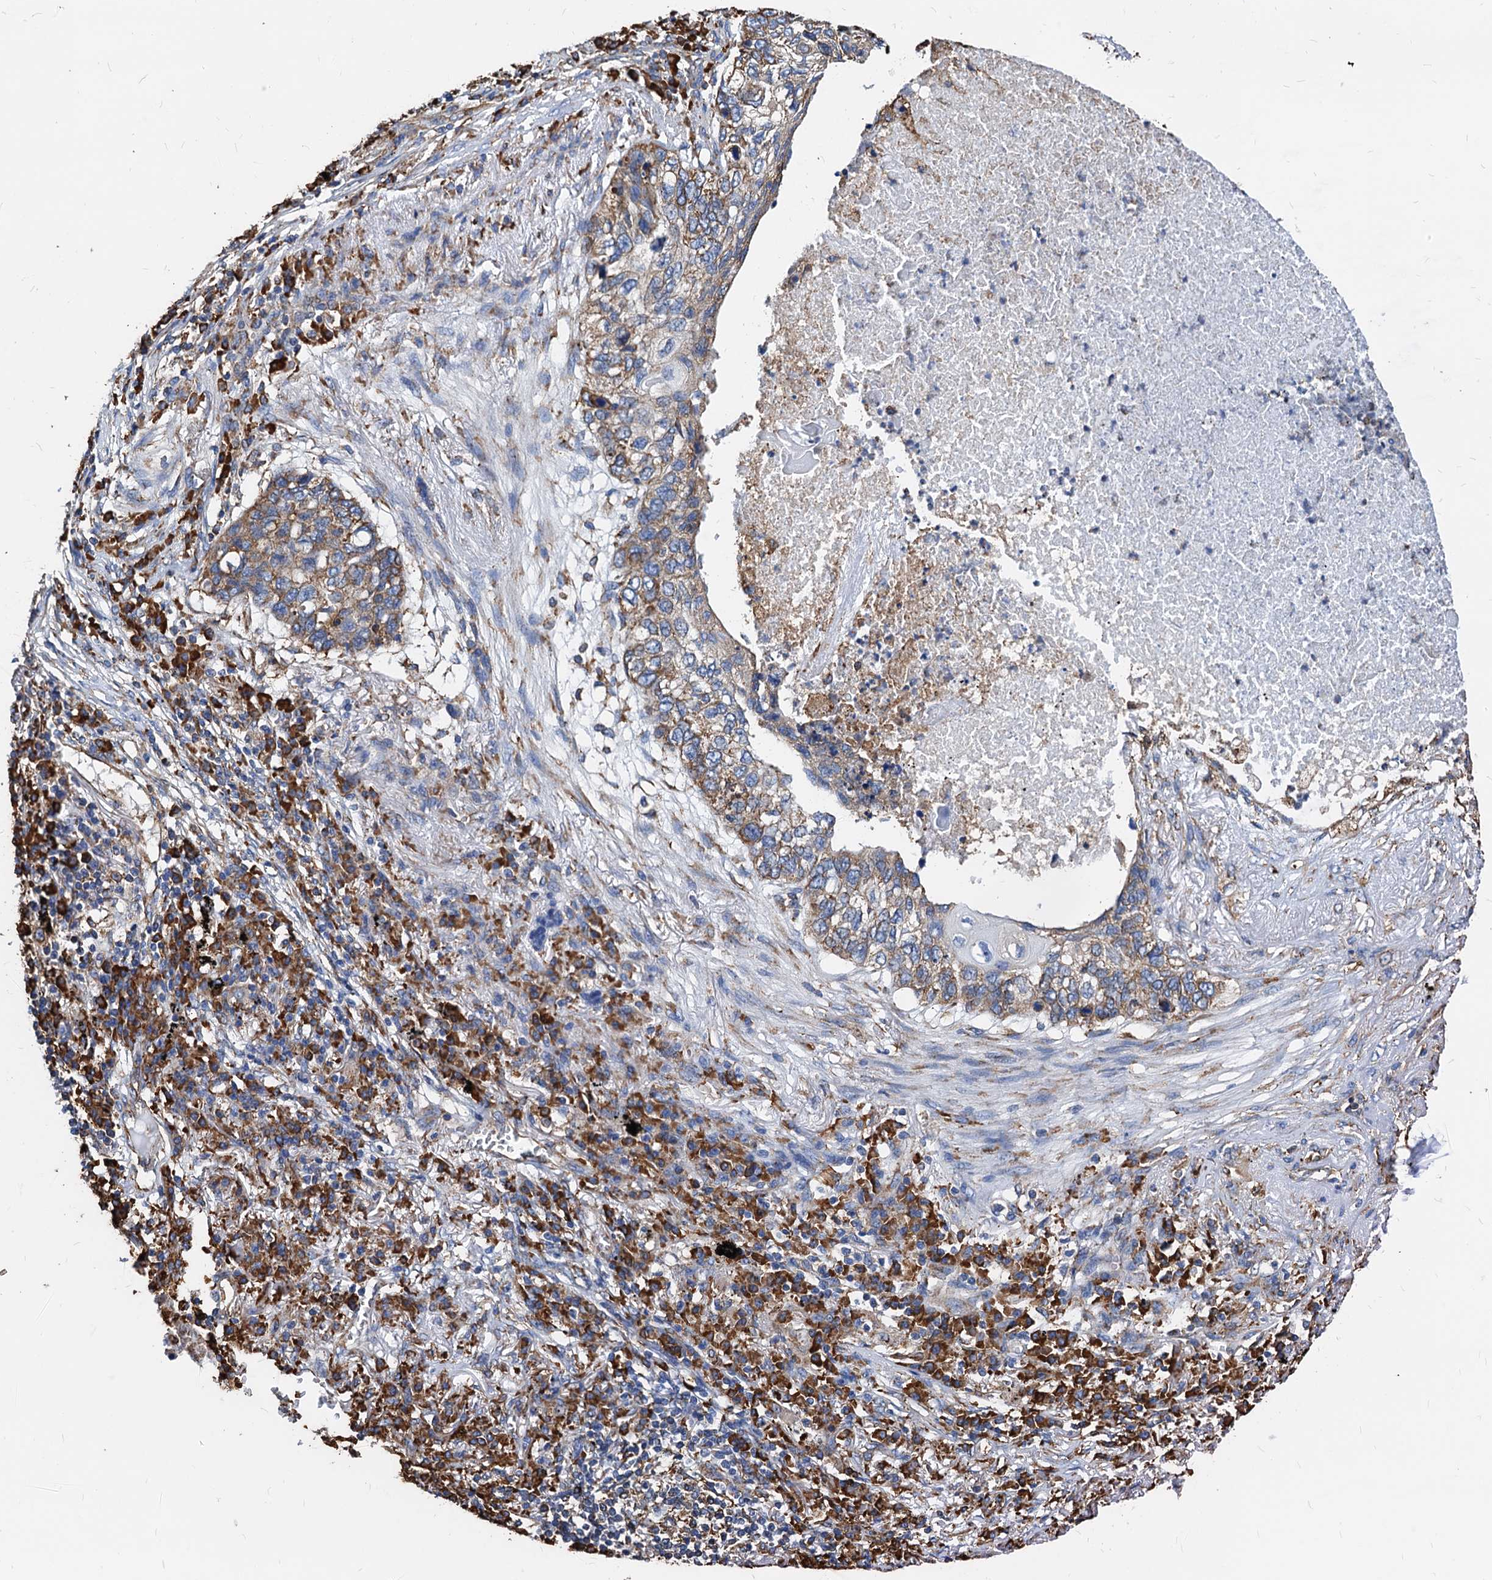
{"staining": {"intensity": "moderate", "quantity": "25%-75%", "location": "cytoplasmic/membranous"}, "tissue": "lung cancer", "cell_type": "Tumor cells", "image_type": "cancer", "snomed": [{"axis": "morphology", "description": "Squamous cell carcinoma, NOS"}, {"axis": "topography", "description": "Lung"}], "caption": "High-power microscopy captured an IHC histopathology image of lung squamous cell carcinoma, revealing moderate cytoplasmic/membranous staining in approximately 25%-75% of tumor cells.", "gene": "HSPA5", "patient": {"sex": "female", "age": 63}}